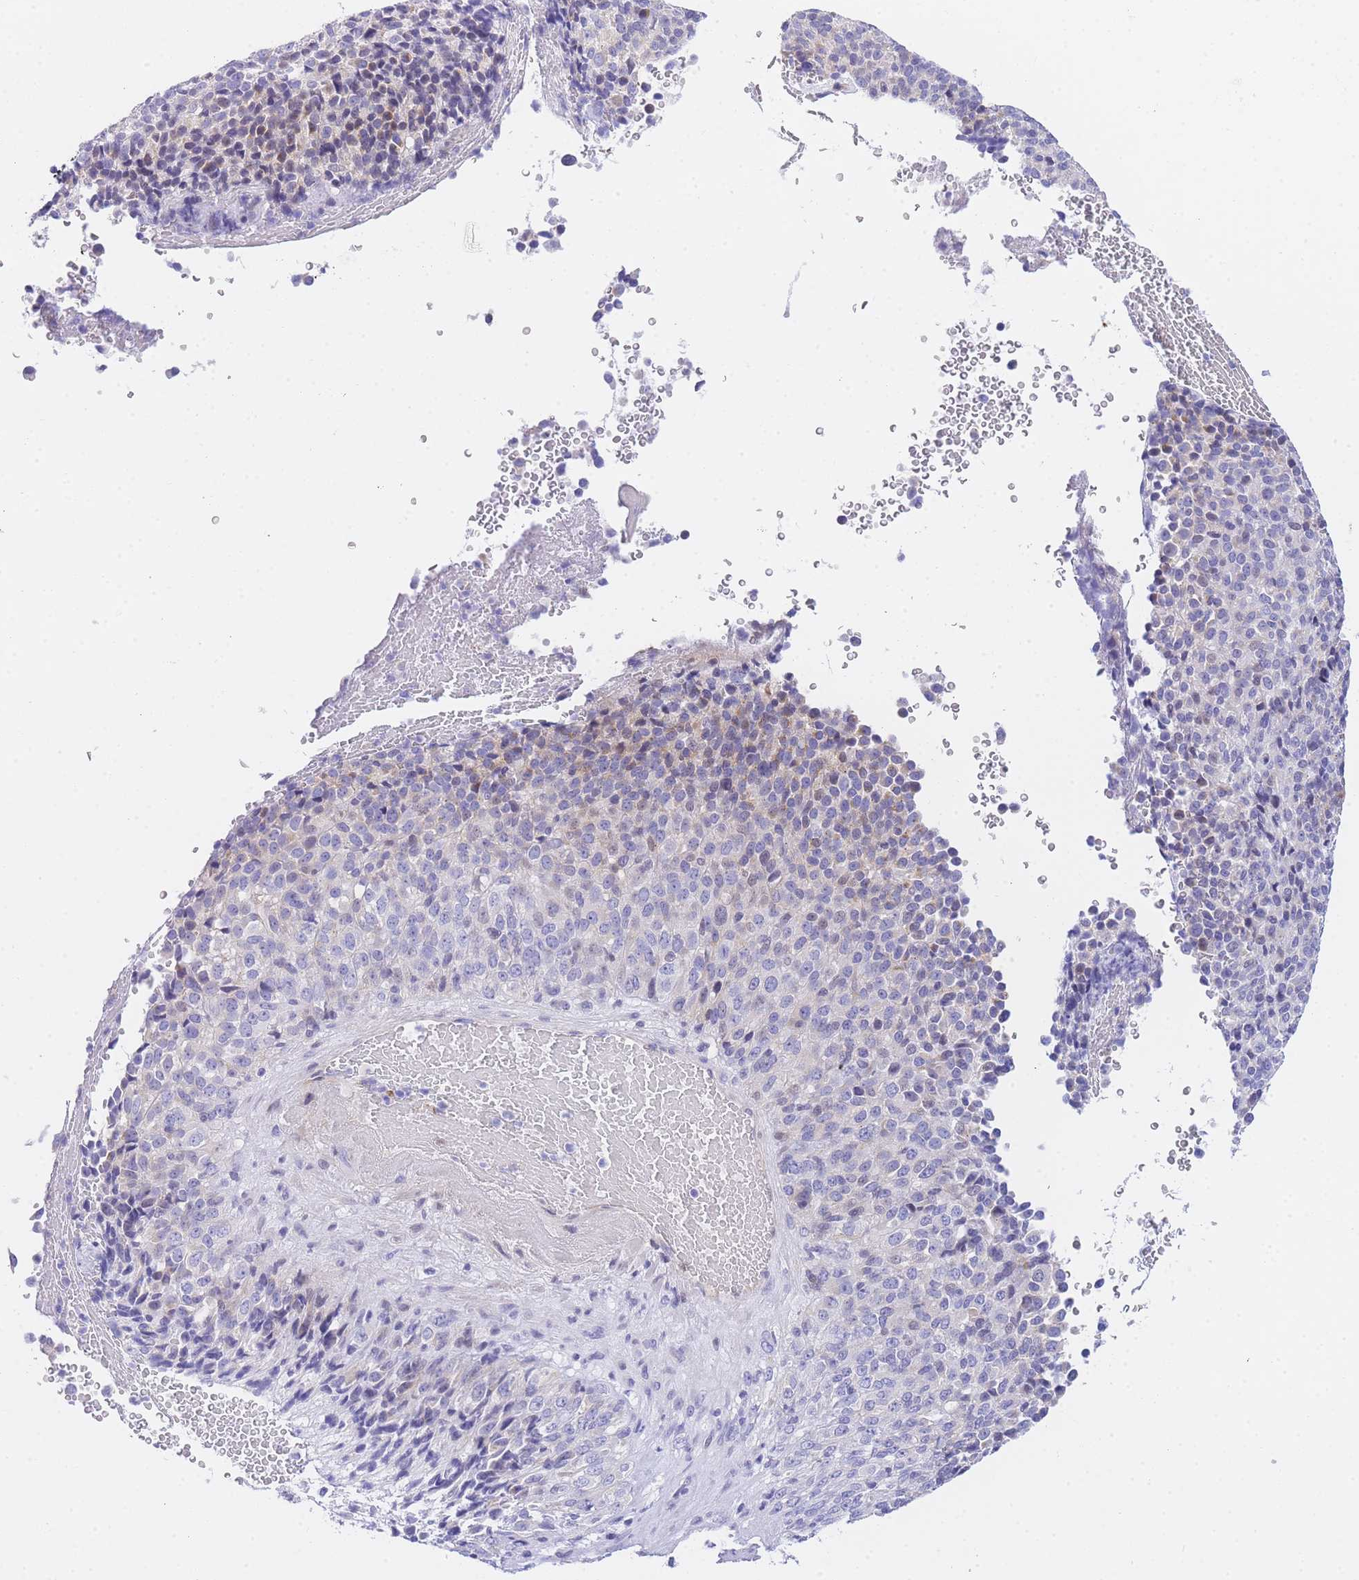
{"staining": {"intensity": "weak", "quantity": "<25%", "location": "cytoplasmic/membranous"}, "tissue": "melanoma", "cell_type": "Tumor cells", "image_type": "cancer", "snomed": [{"axis": "morphology", "description": "Malignant melanoma, Metastatic site"}, {"axis": "topography", "description": "Brain"}], "caption": "DAB immunohistochemical staining of malignant melanoma (metastatic site) exhibits no significant expression in tumor cells.", "gene": "TIFAB", "patient": {"sex": "female", "age": 56}}